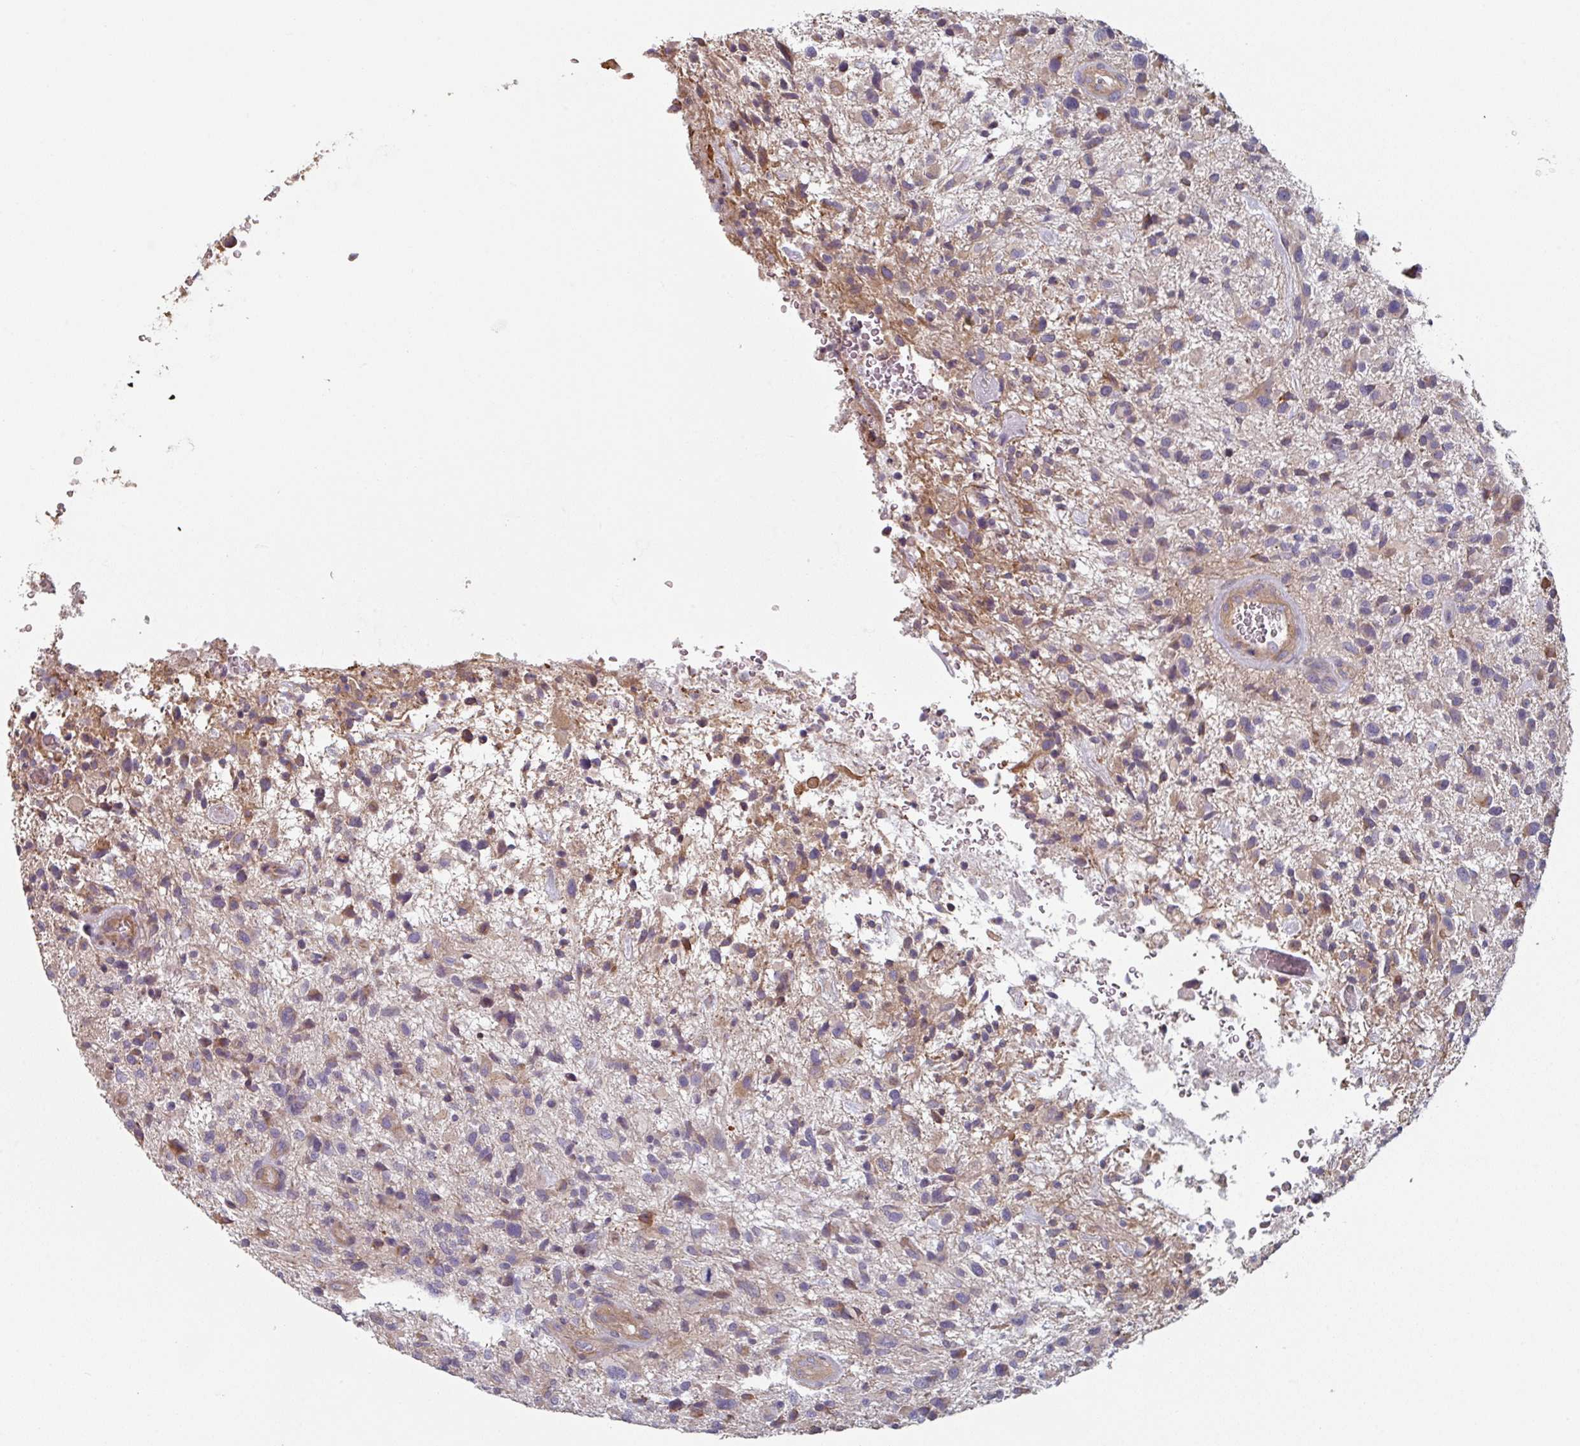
{"staining": {"intensity": "weak", "quantity": "<25%", "location": "cytoplasmic/membranous"}, "tissue": "glioma", "cell_type": "Tumor cells", "image_type": "cancer", "snomed": [{"axis": "morphology", "description": "Glioma, malignant, High grade"}, {"axis": "topography", "description": "Brain"}], "caption": "An immunohistochemistry (IHC) micrograph of glioma is shown. There is no staining in tumor cells of glioma.", "gene": "GSTA4", "patient": {"sex": "male", "age": 47}}